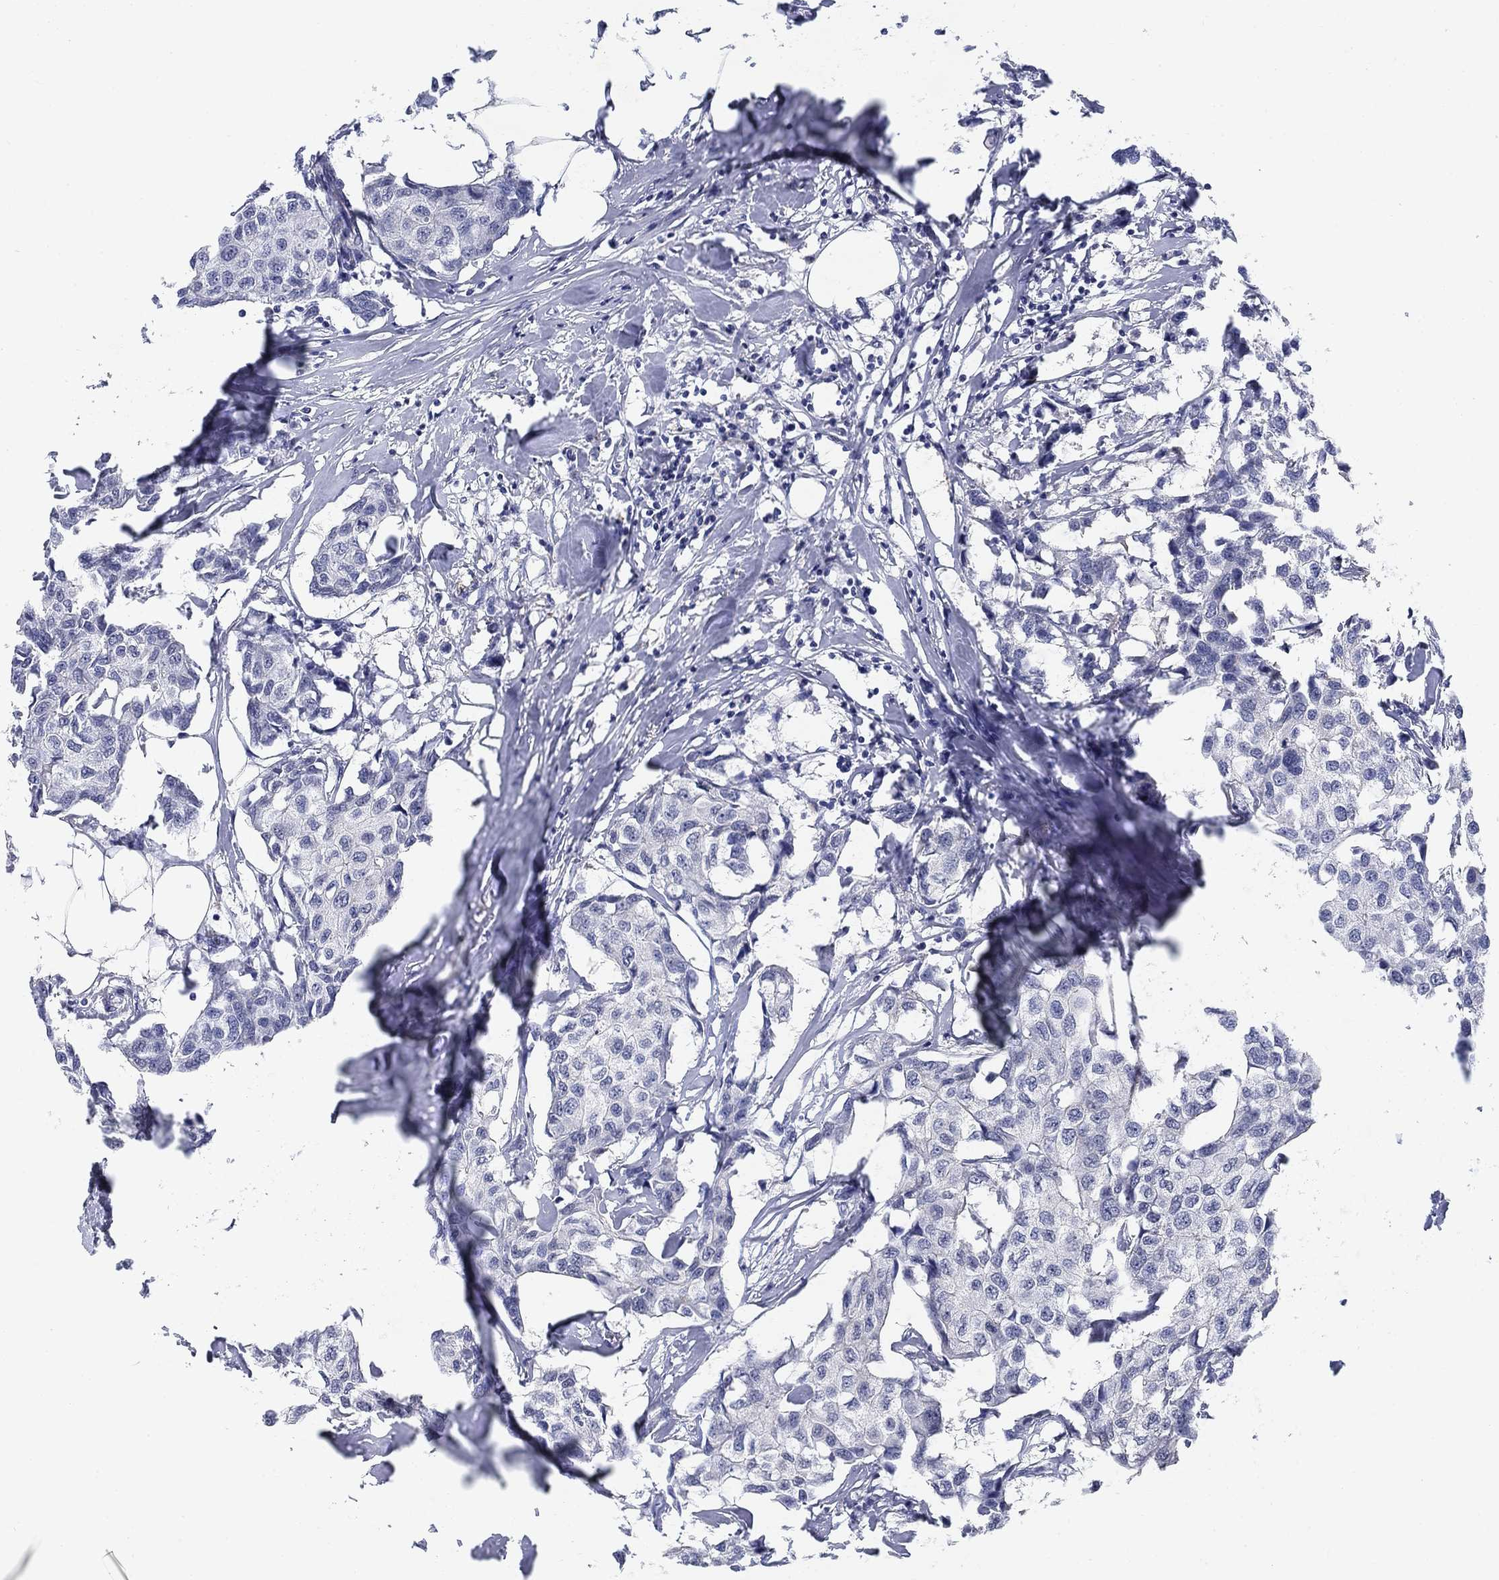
{"staining": {"intensity": "negative", "quantity": "none", "location": "none"}, "tissue": "breast cancer", "cell_type": "Tumor cells", "image_type": "cancer", "snomed": [{"axis": "morphology", "description": "Duct carcinoma"}, {"axis": "topography", "description": "Breast"}], "caption": "Immunohistochemistry (IHC) of infiltrating ductal carcinoma (breast) displays no expression in tumor cells.", "gene": "OTUB2", "patient": {"sex": "female", "age": 80}}